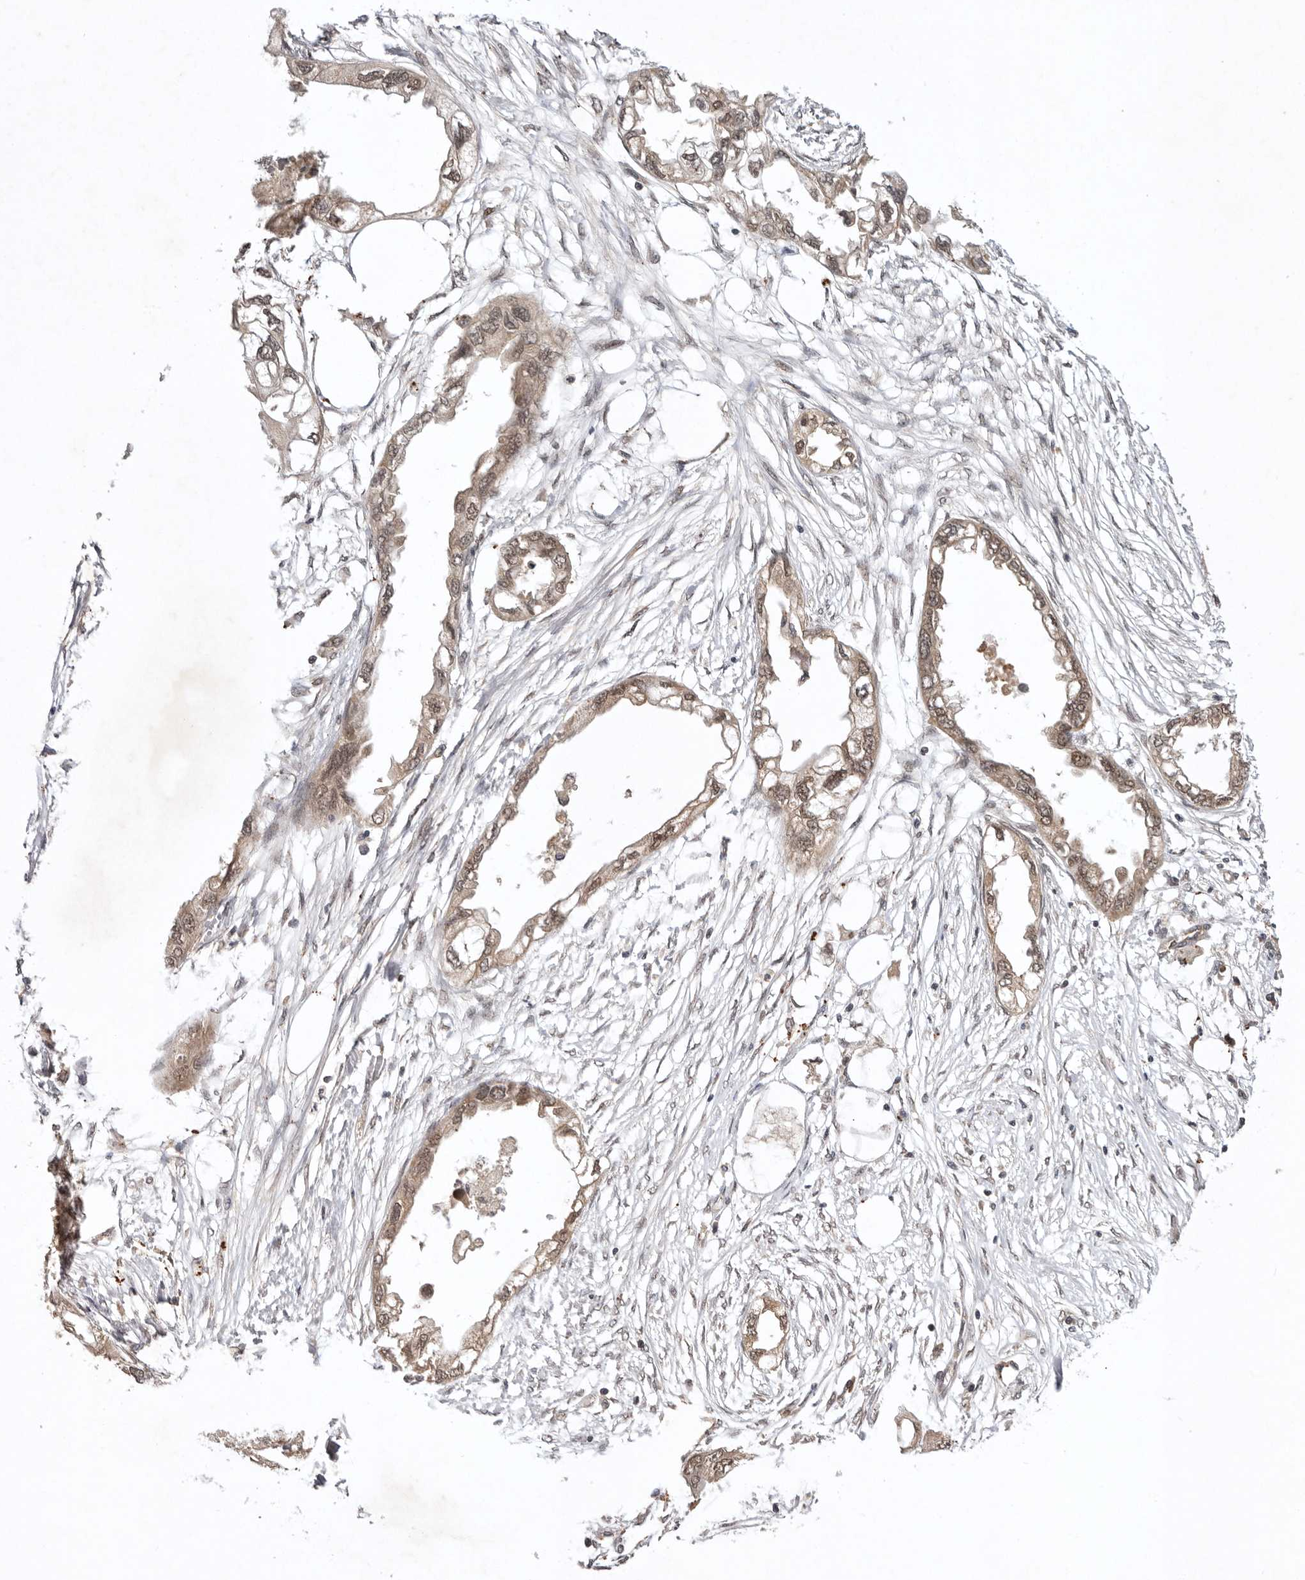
{"staining": {"intensity": "weak", "quantity": ">75%", "location": "cytoplasmic/membranous,nuclear"}, "tissue": "endometrial cancer", "cell_type": "Tumor cells", "image_type": "cancer", "snomed": [{"axis": "morphology", "description": "Adenocarcinoma, NOS"}, {"axis": "morphology", "description": "Adenocarcinoma, metastatic, NOS"}, {"axis": "topography", "description": "Adipose tissue"}, {"axis": "topography", "description": "Endometrium"}], "caption": "Protein staining reveals weak cytoplasmic/membranous and nuclear positivity in about >75% of tumor cells in endometrial cancer (adenocarcinoma). (DAB IHC with brightfield microscopy, high magnification).", "gene": "TARS2", "patient": {"sex": "female", "age": 67}}